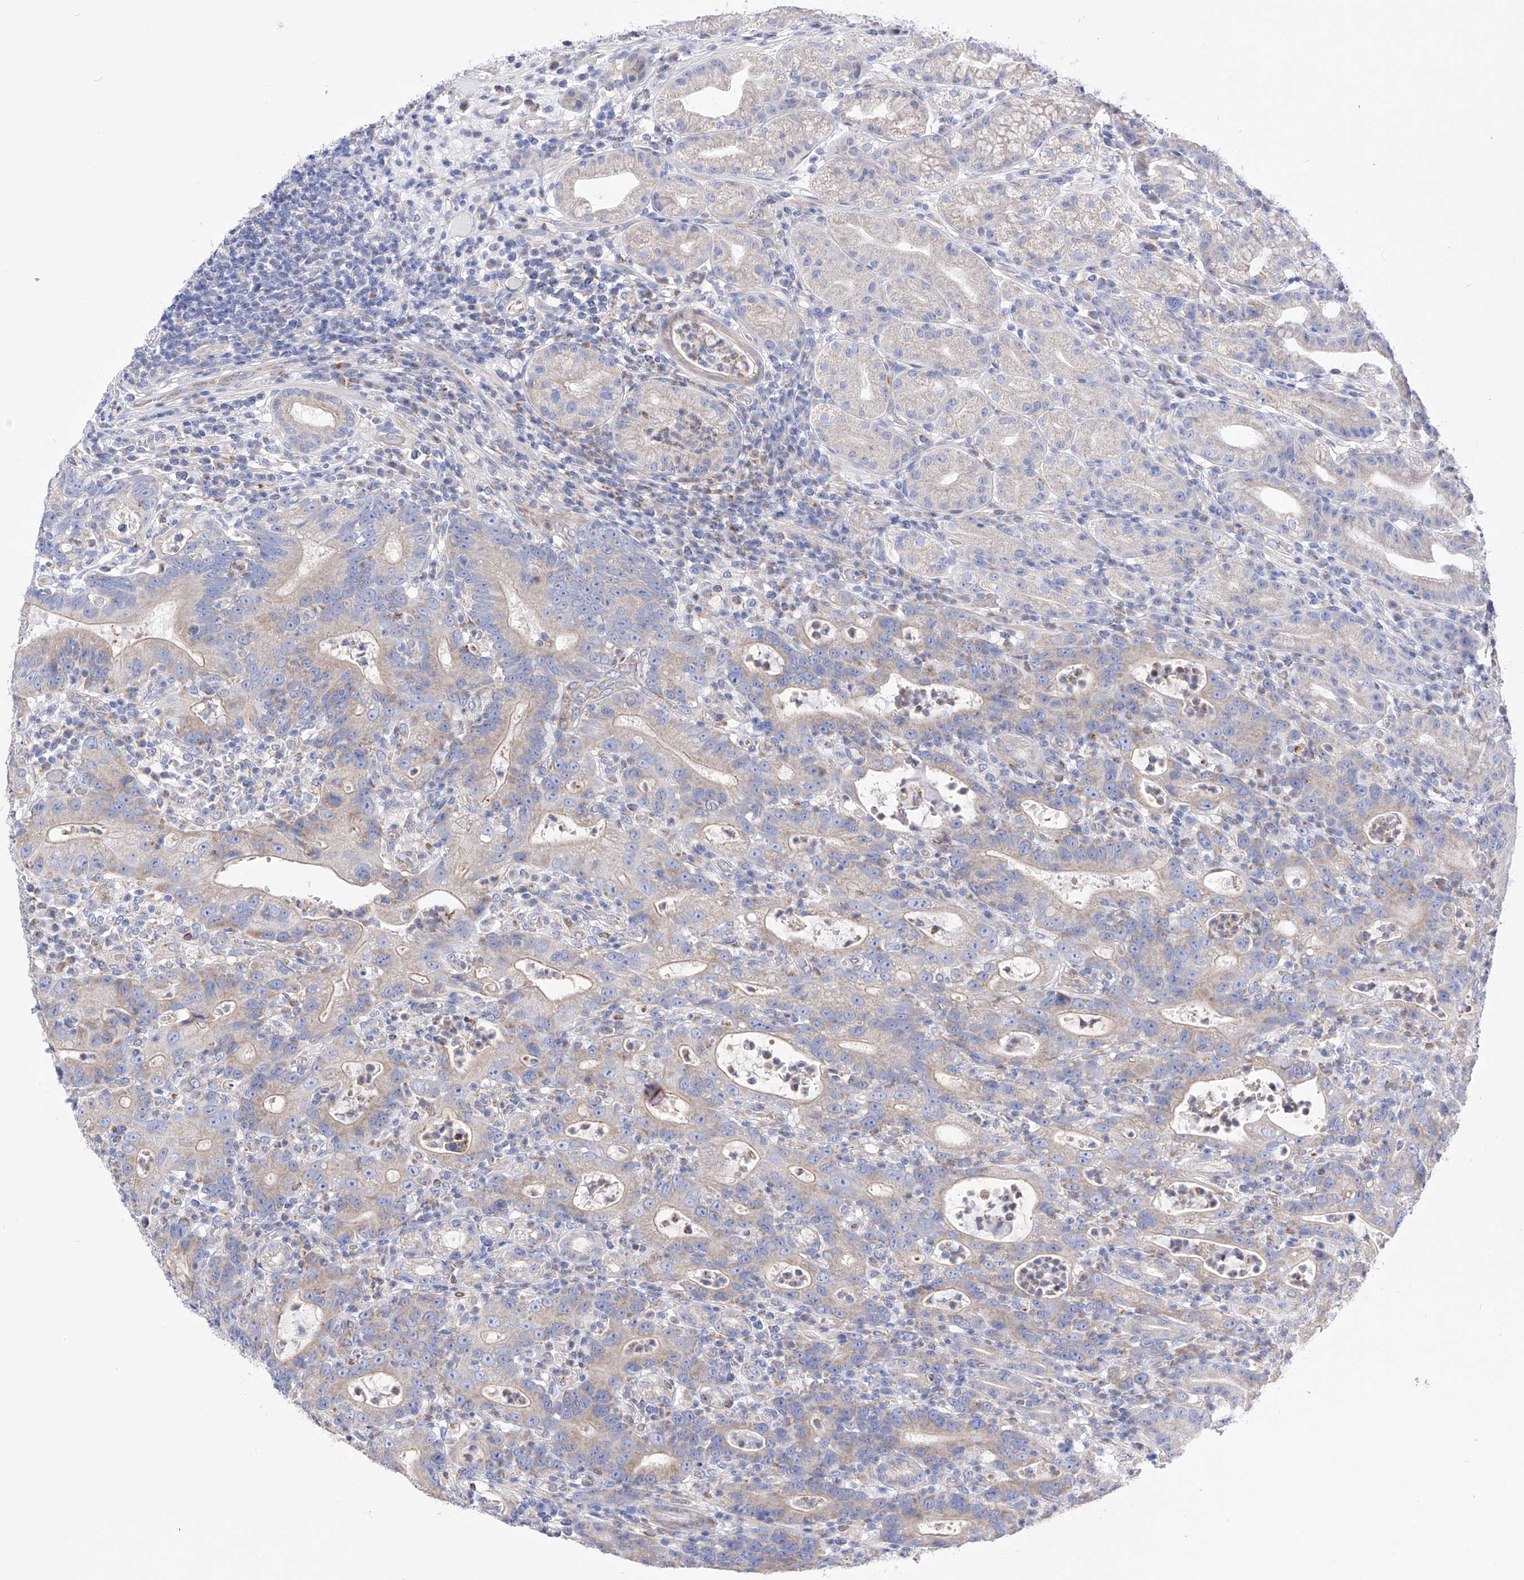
{"staining": {"intensity": "weak", "quantity": "25%-75%", "location": "cytoplasmic/membranous"}, "tissue": "stomach", "cell_type": "Glandular cells", "image_type": "normal", "snomed": [{"axis": "morphology", "description": "Normal tissue, NOS"}, {"axis": "topography", "description": "Stomach"}], "caption": "Brown immunohistochemical staining in normal stomach demonstrates weak cytoplasmic/membranous expression in approximately 25%-75% of glandular cells.", "gene": "FLG", "patient": {"sex": "male", "age": 57}}